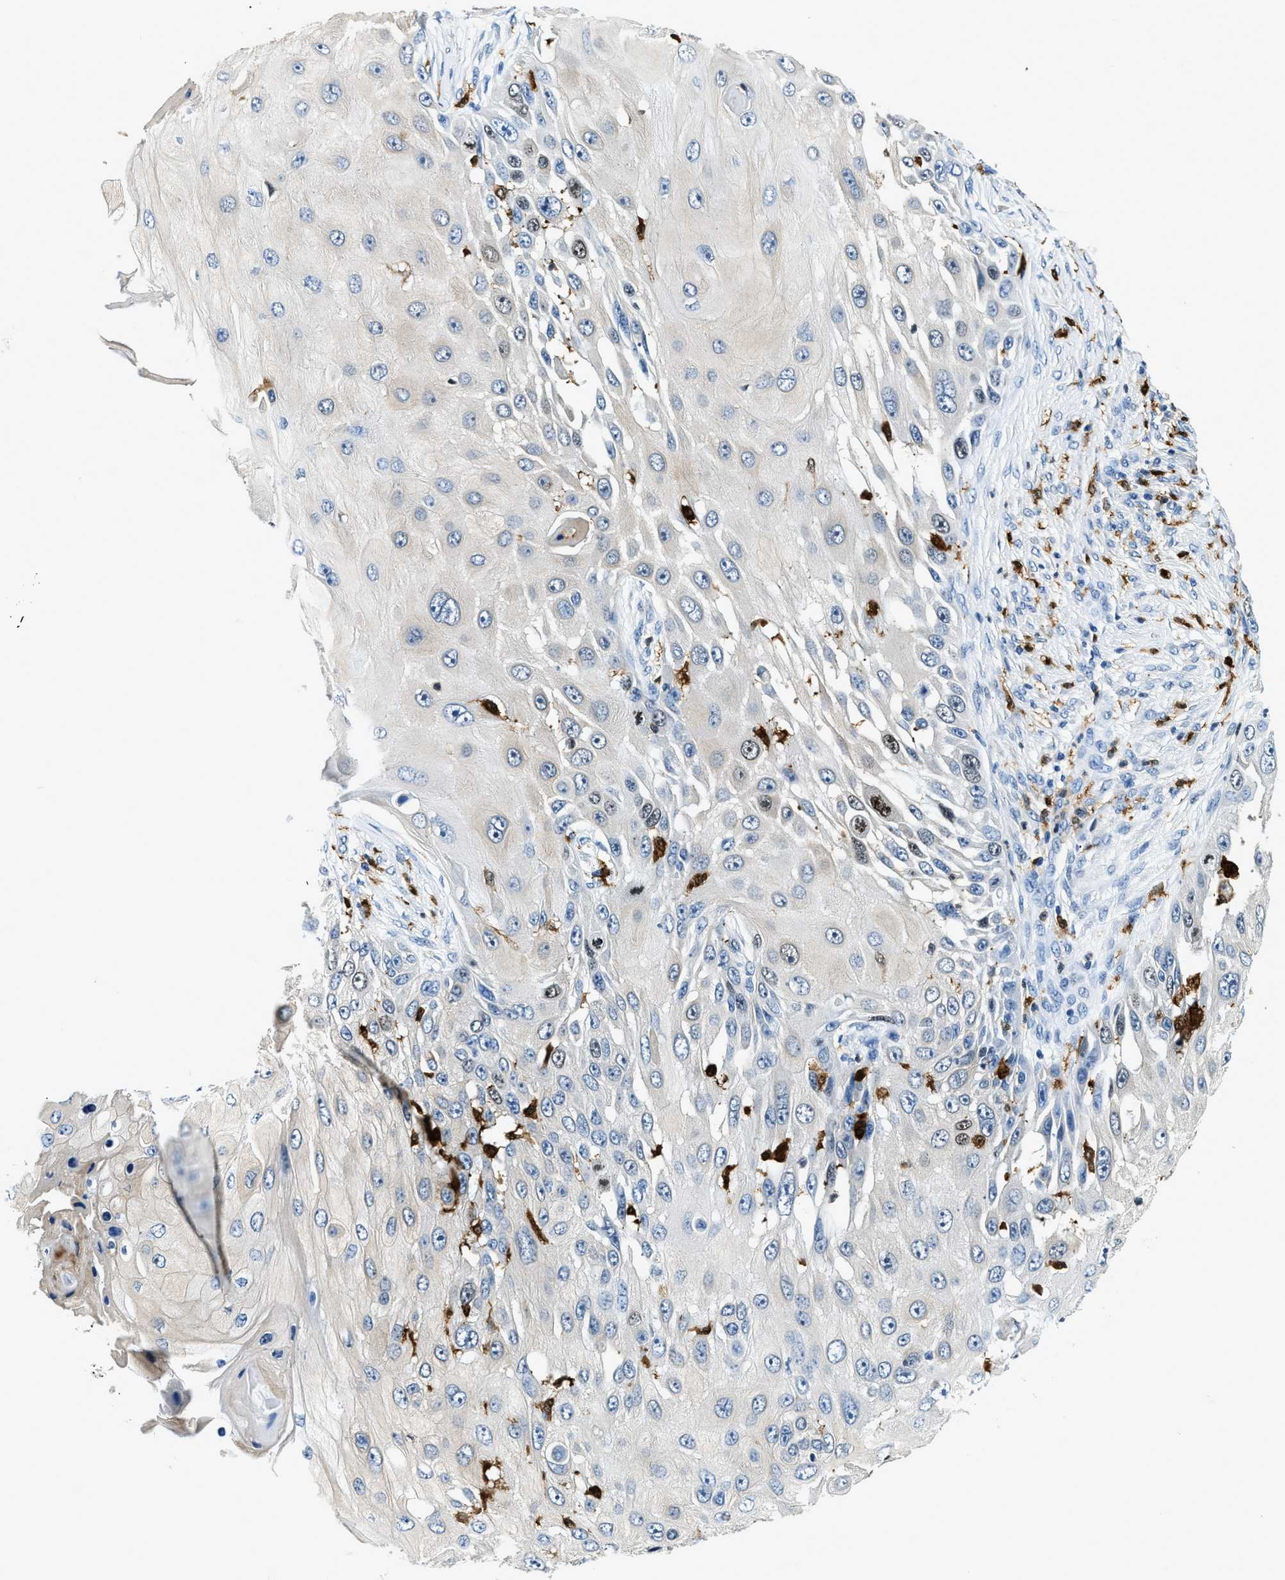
{"staining": {"intensity": "negative", "quantity": "none", "location": "none"}, "tissue": "skin cancer", "cell_type": "Tumor cells", "image_type": "cancer", "snomed": [{"axis": "morphology", "description": "Squamous cell carcinoma, NOS"}, {"axis": "topography", "description": "Skin"}], "caption": "A high-resolution micrograph shows immunohistochemistry (IHC) staining of skin cancer, which displays no significant staining in tumor cells.", "gene": "CAPG", "patient": {"sex": "female", "age": 44}}